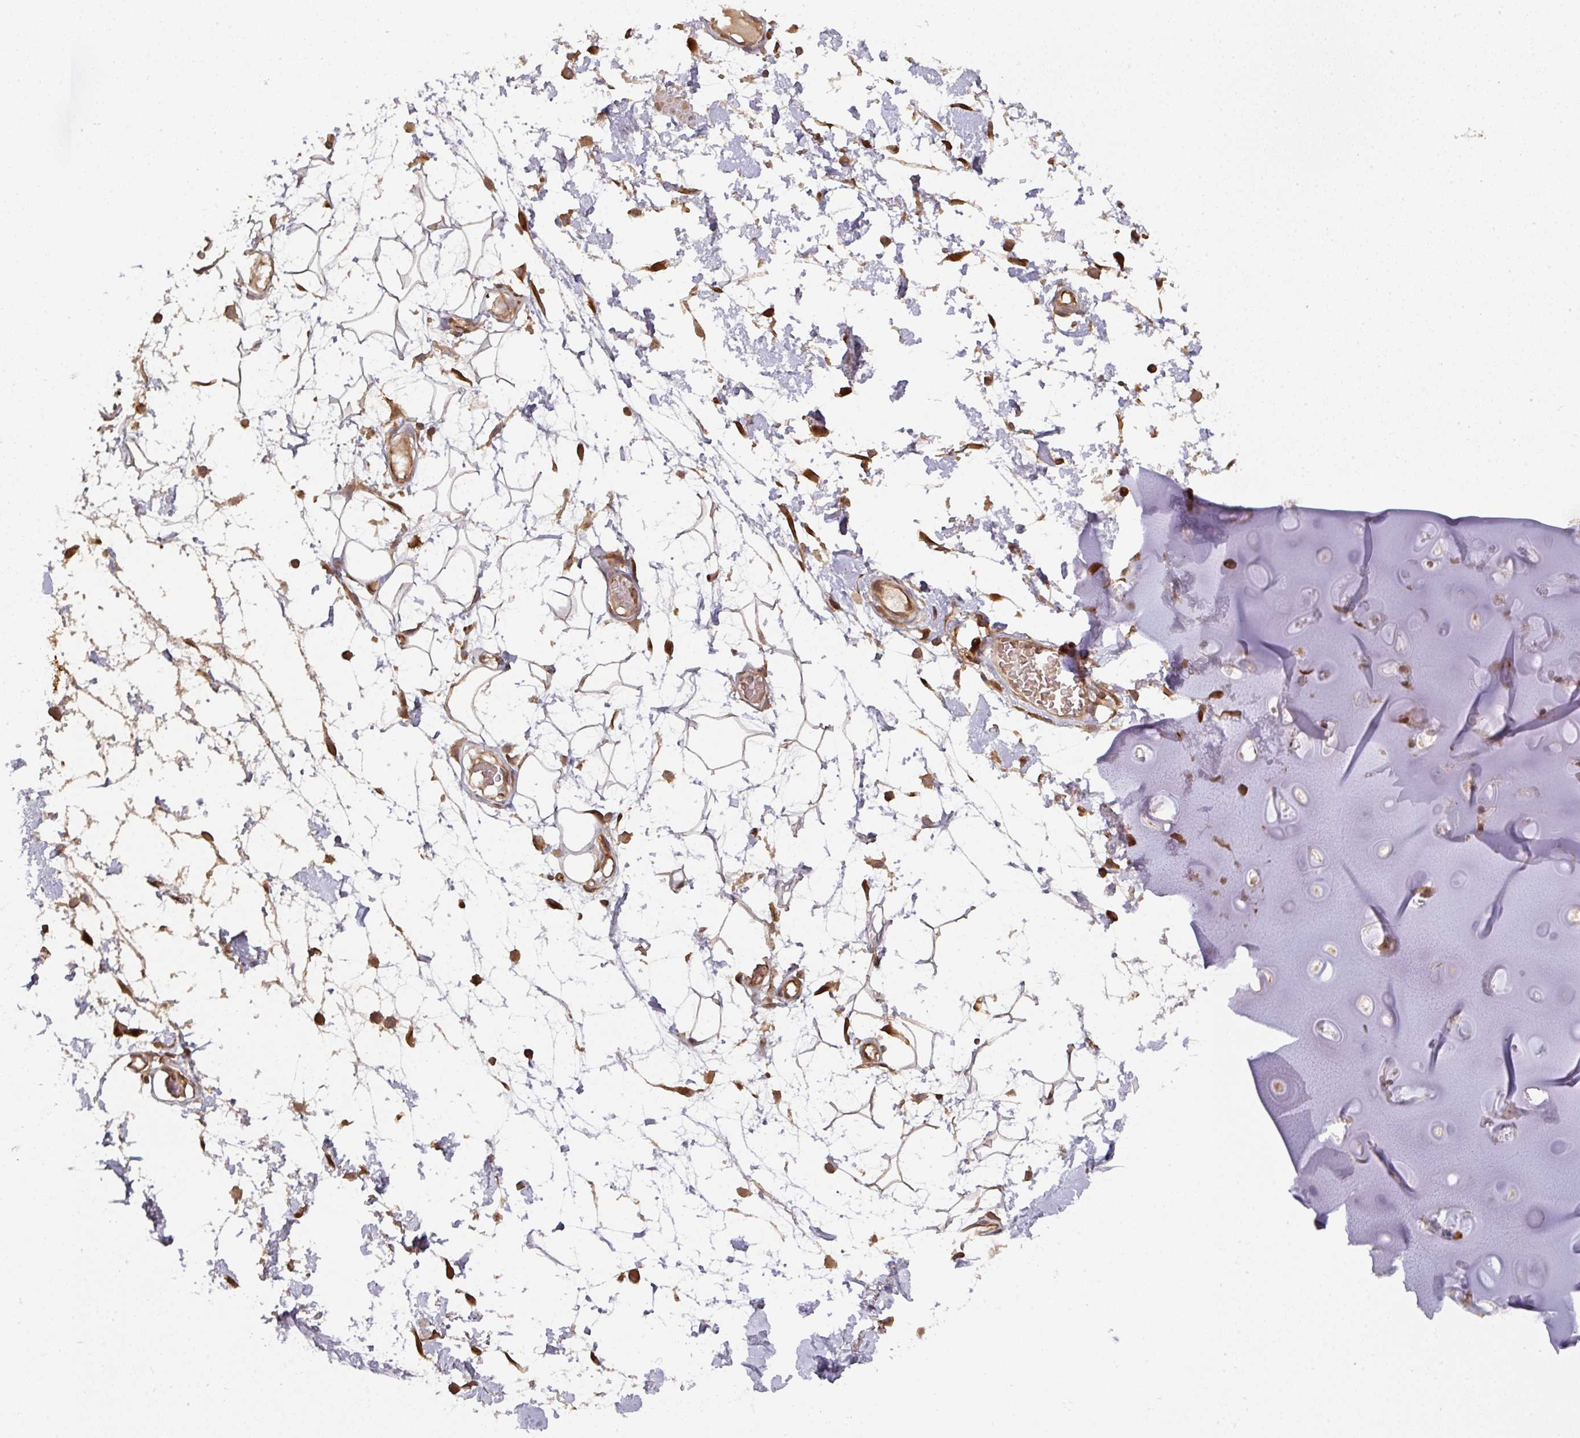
{"staining": {"intensity": "moderate", "quantity": "25%-75%", "location": "cytoplasmic/membranous"}, "tissue": "adipose tissue", "cell_type": "Adipocytes", "image_type": "normal", "snomed": [{"axis": "morphology", "description": "Normal tissue, NOS"}, {"axis": "topography", "description": "Vulva"}, {"axis": "topography", "description": "Peripheral nerve tissue"}], "caption": "The image displays staining of normal adipose tissue, revealing moderate cytoplasmic/membranous protein expression (brown color) within adipocytes.", "gene": "EIF4EBP2", "patient": {"sex": "female", "age": 68}}